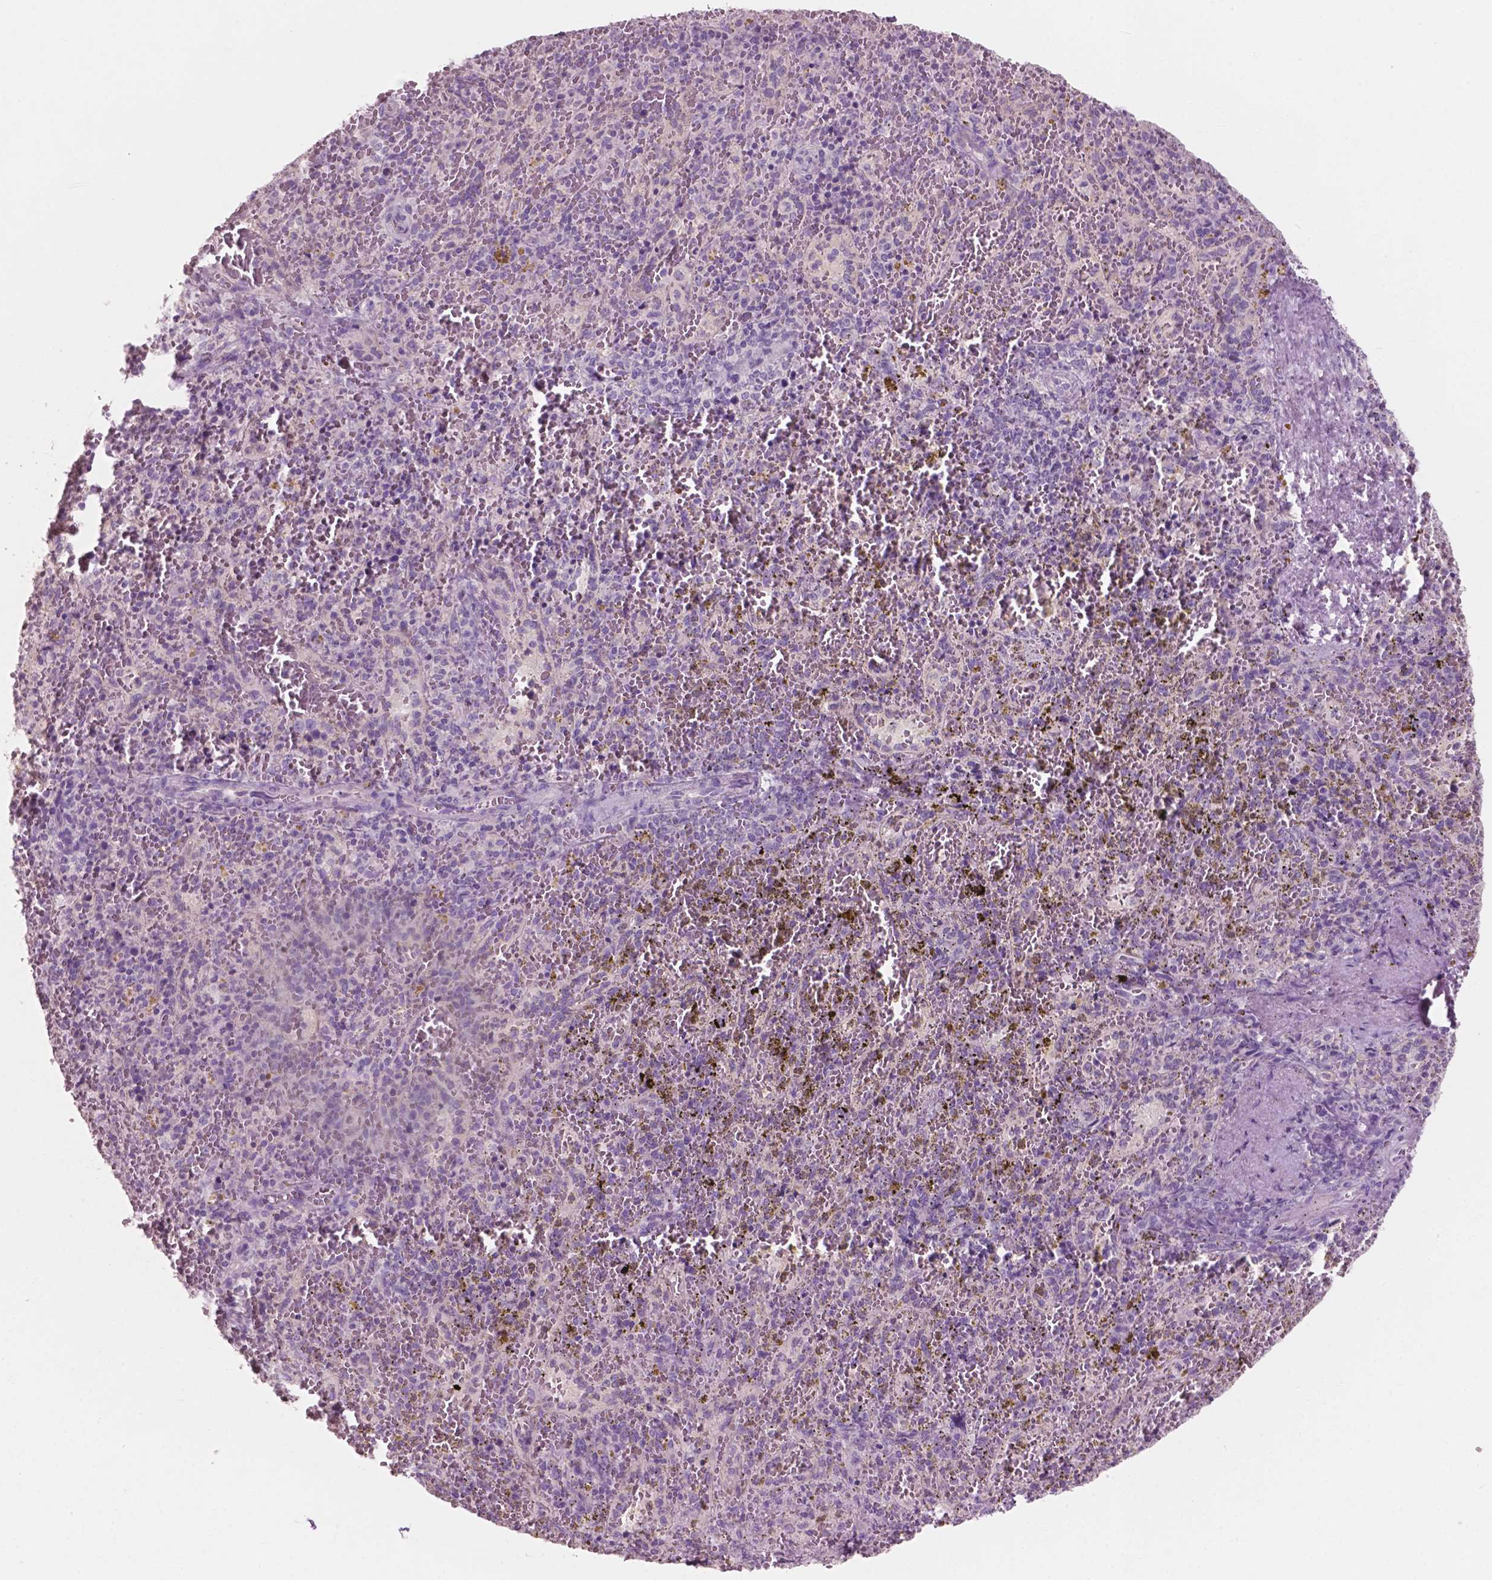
{"staining": {"intensity": "negative", "quantity": "none", "location": "none"}, "tissue": "spleen", "cell_type": "Cells in red pulp", "image_type": "normal", "snomed": [{"axis": "morphology", "description": "Normal tissue, NOS"}, {"axis": "topography", "description": "Spleen"}], "caption": "Spleen stained for a protein using IHC shows no staining cells in red pulp.", "gene": "AWAT1", "patient": {"sex": "female", "age": 50}}